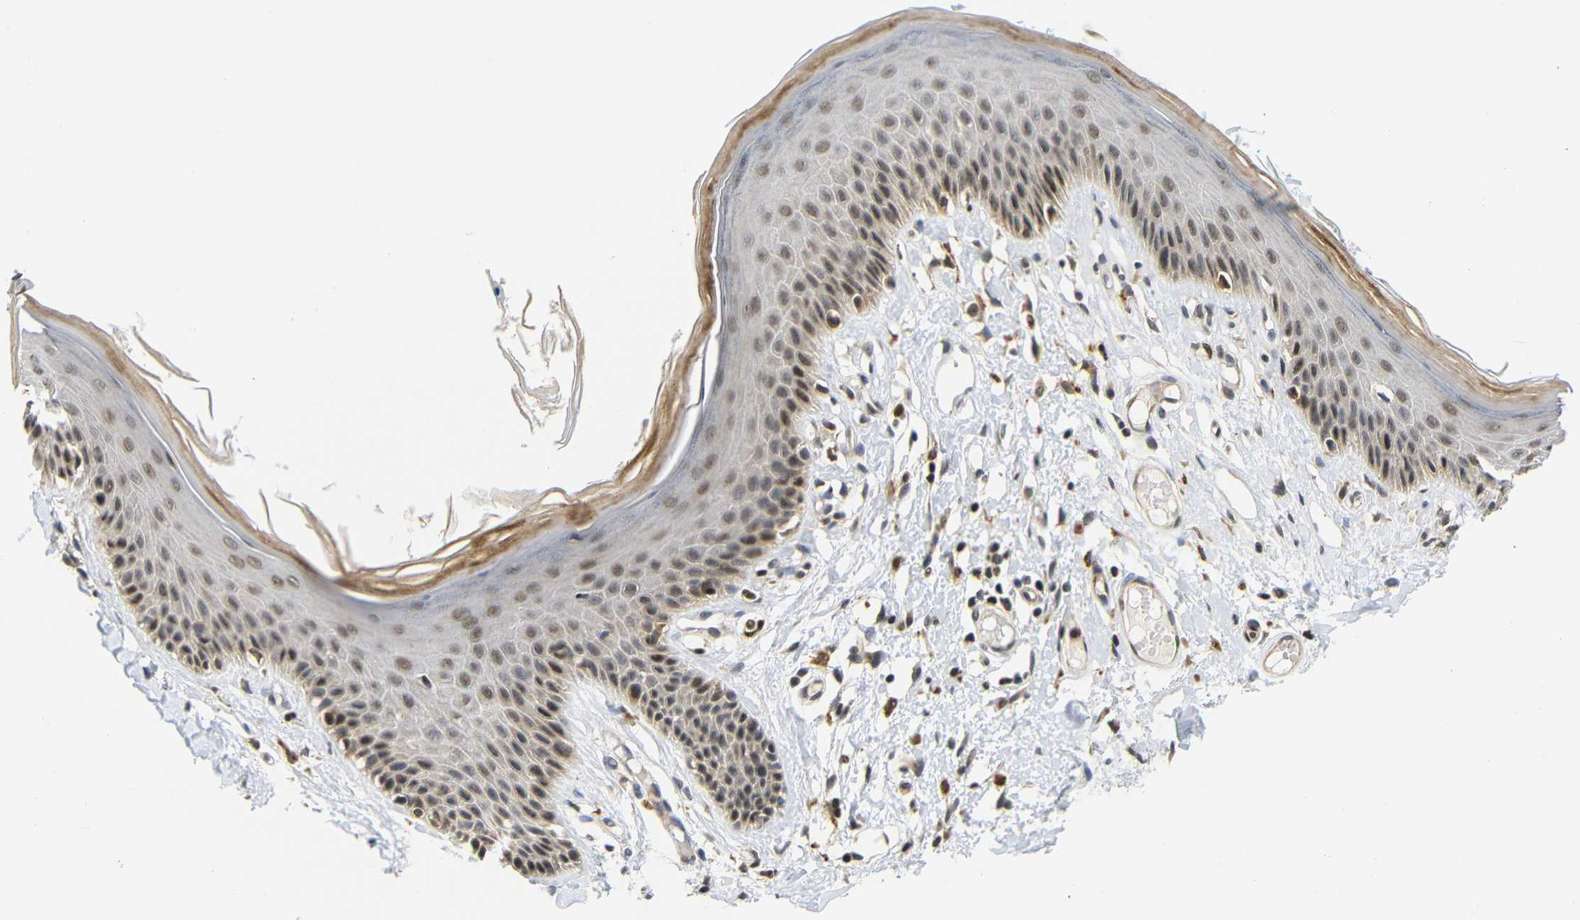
{"staining": {"intensity": "weak", "quantity": "25%-75%", "location": "cytoplasmic/membranous"}, "tissue": "skin", "cell_type": "Epidermal cells", "image_type": "normal", "snomed": [{"axis": "morphology", "description": "Normal tissue, NOS"}, {"axis": "topography", "description": "Vulva"}], "caption": "Immunohistochemical staining of benign human skin exhibits weak cytoplasmic/membranous protein expression in approximately 25%-75% of epidermal cells.", "gene": "GJA5", "patient": {"sex": "female", "age": 73}}